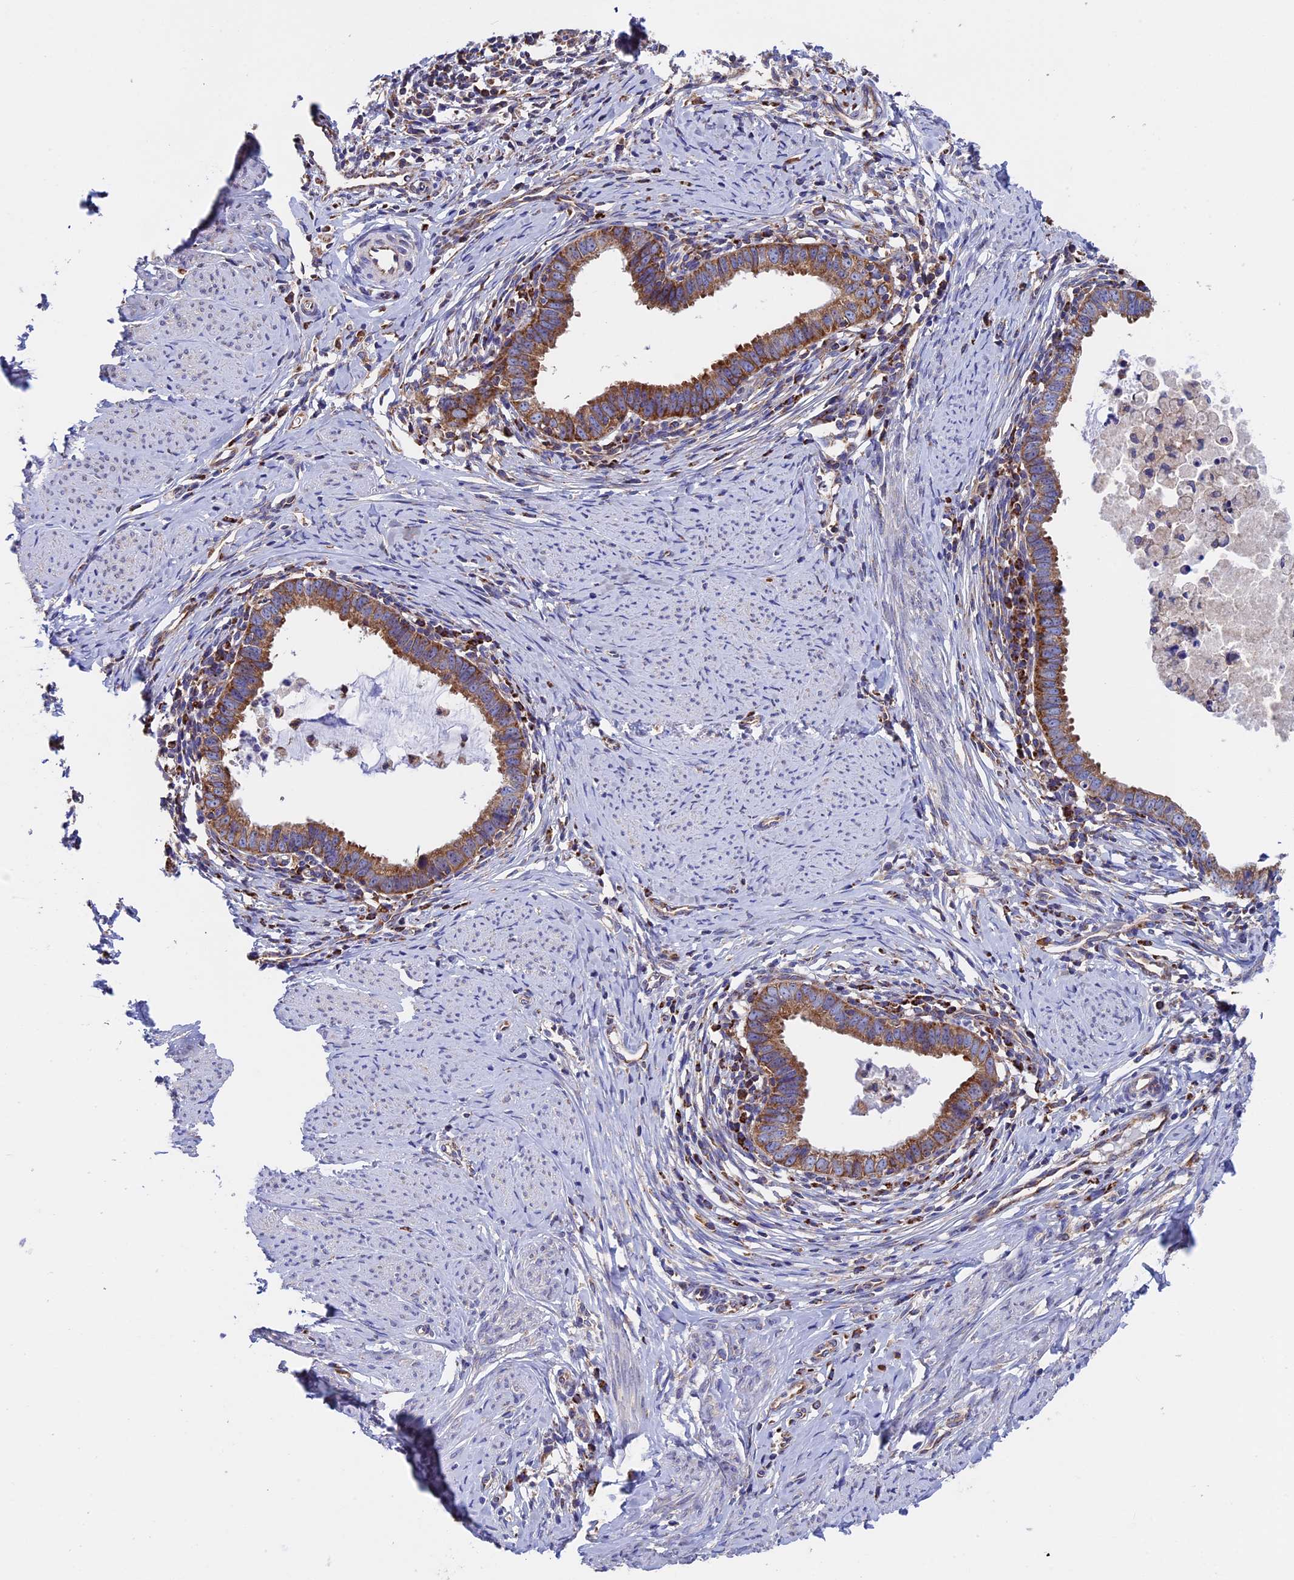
{"staining": {"intensity": "moderate", "quantity": ">75%", "location": "cytoplasmic/membranous"}, "tissue": "cervical cancer", "cell_type": "Tumor cells", "image_type": "cancer", "snomed": [{"axis": "morphology", "description": "Adenocarcinoma, NOS"}, {"axis": "topography", "description": "Cervix"}], "caption": "Moderate cytoplasmic/membranous protein expression is identified in about >75% of tumor cells in cervical cancer (adenocarcinoma). The protein is stained brown, and the nuclei are stained in blue (DAB (3,3'-diaminobenzidine) IHC with brightfield microscopy, high magnification).", "gene": "SLC9A5", "patient": {"sex": "female", "age": 36}}